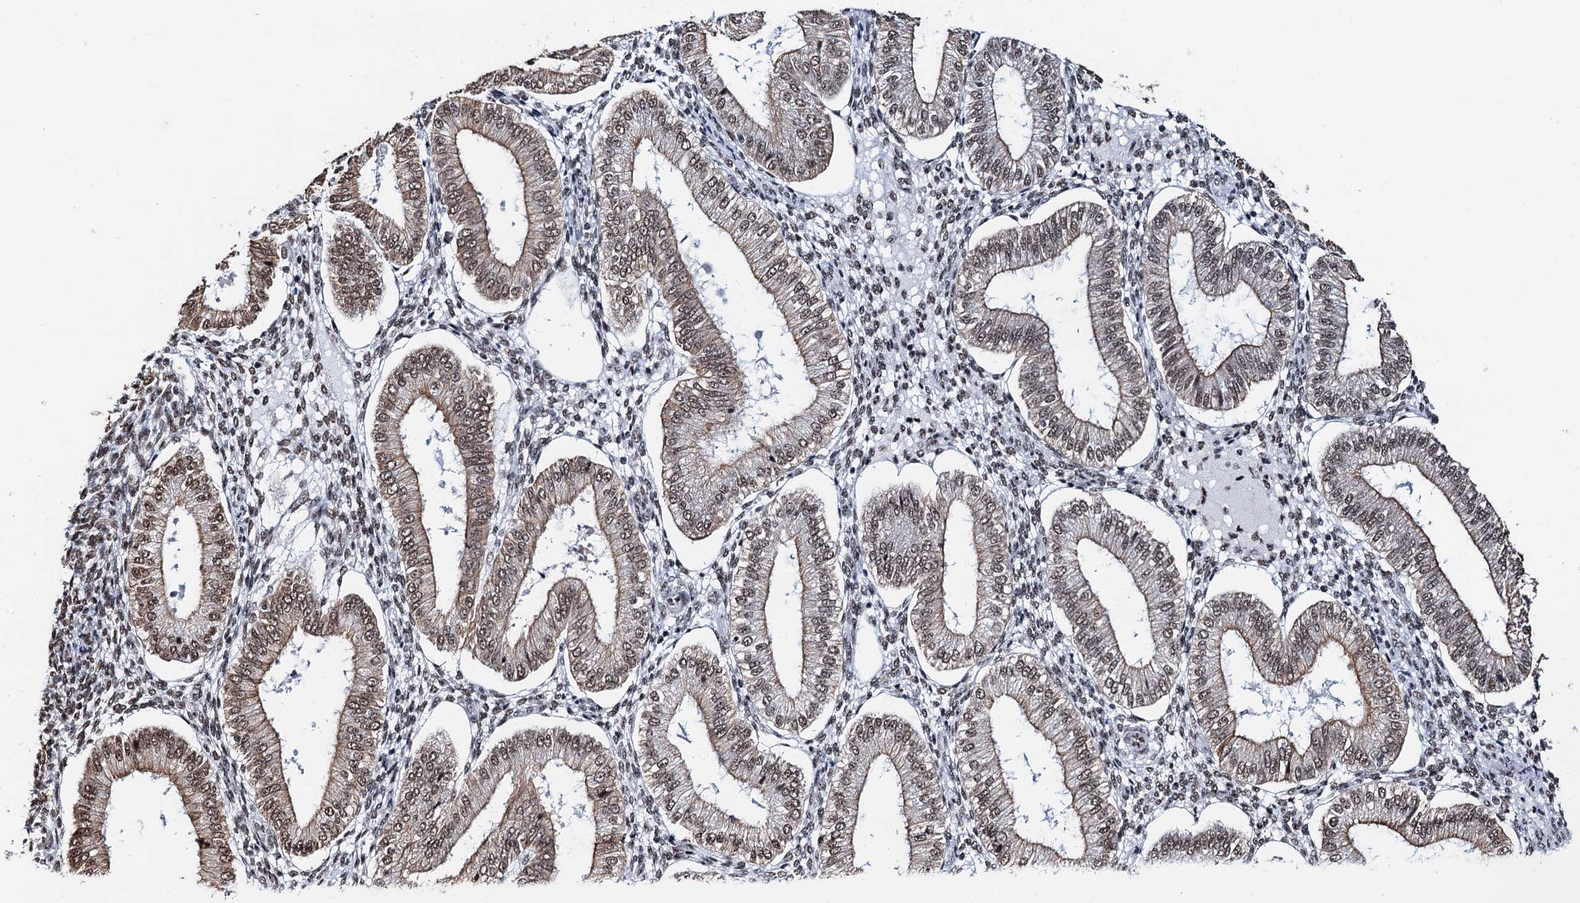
{"staining": {"intensity": "moderate", "quantity": "25%-75%", "location": "nuclear"}, "tissue": "endometrium", "cell_type": "Cells in endometrial stroma", "image_type": "normal", "snomed": [{"axis": "morphology", "description": "Normal tissue, NOS"}, {"axis": "topography", "description": "Endometrium"}], "caption": "This is a micrograph of immunohistochemistry staining of benign endometrium, which shows moderate staining in the nuclear of cells in endometrial stroma.", "gene": "ZNF609", "patient": {"sex": "female", "age": 39}}